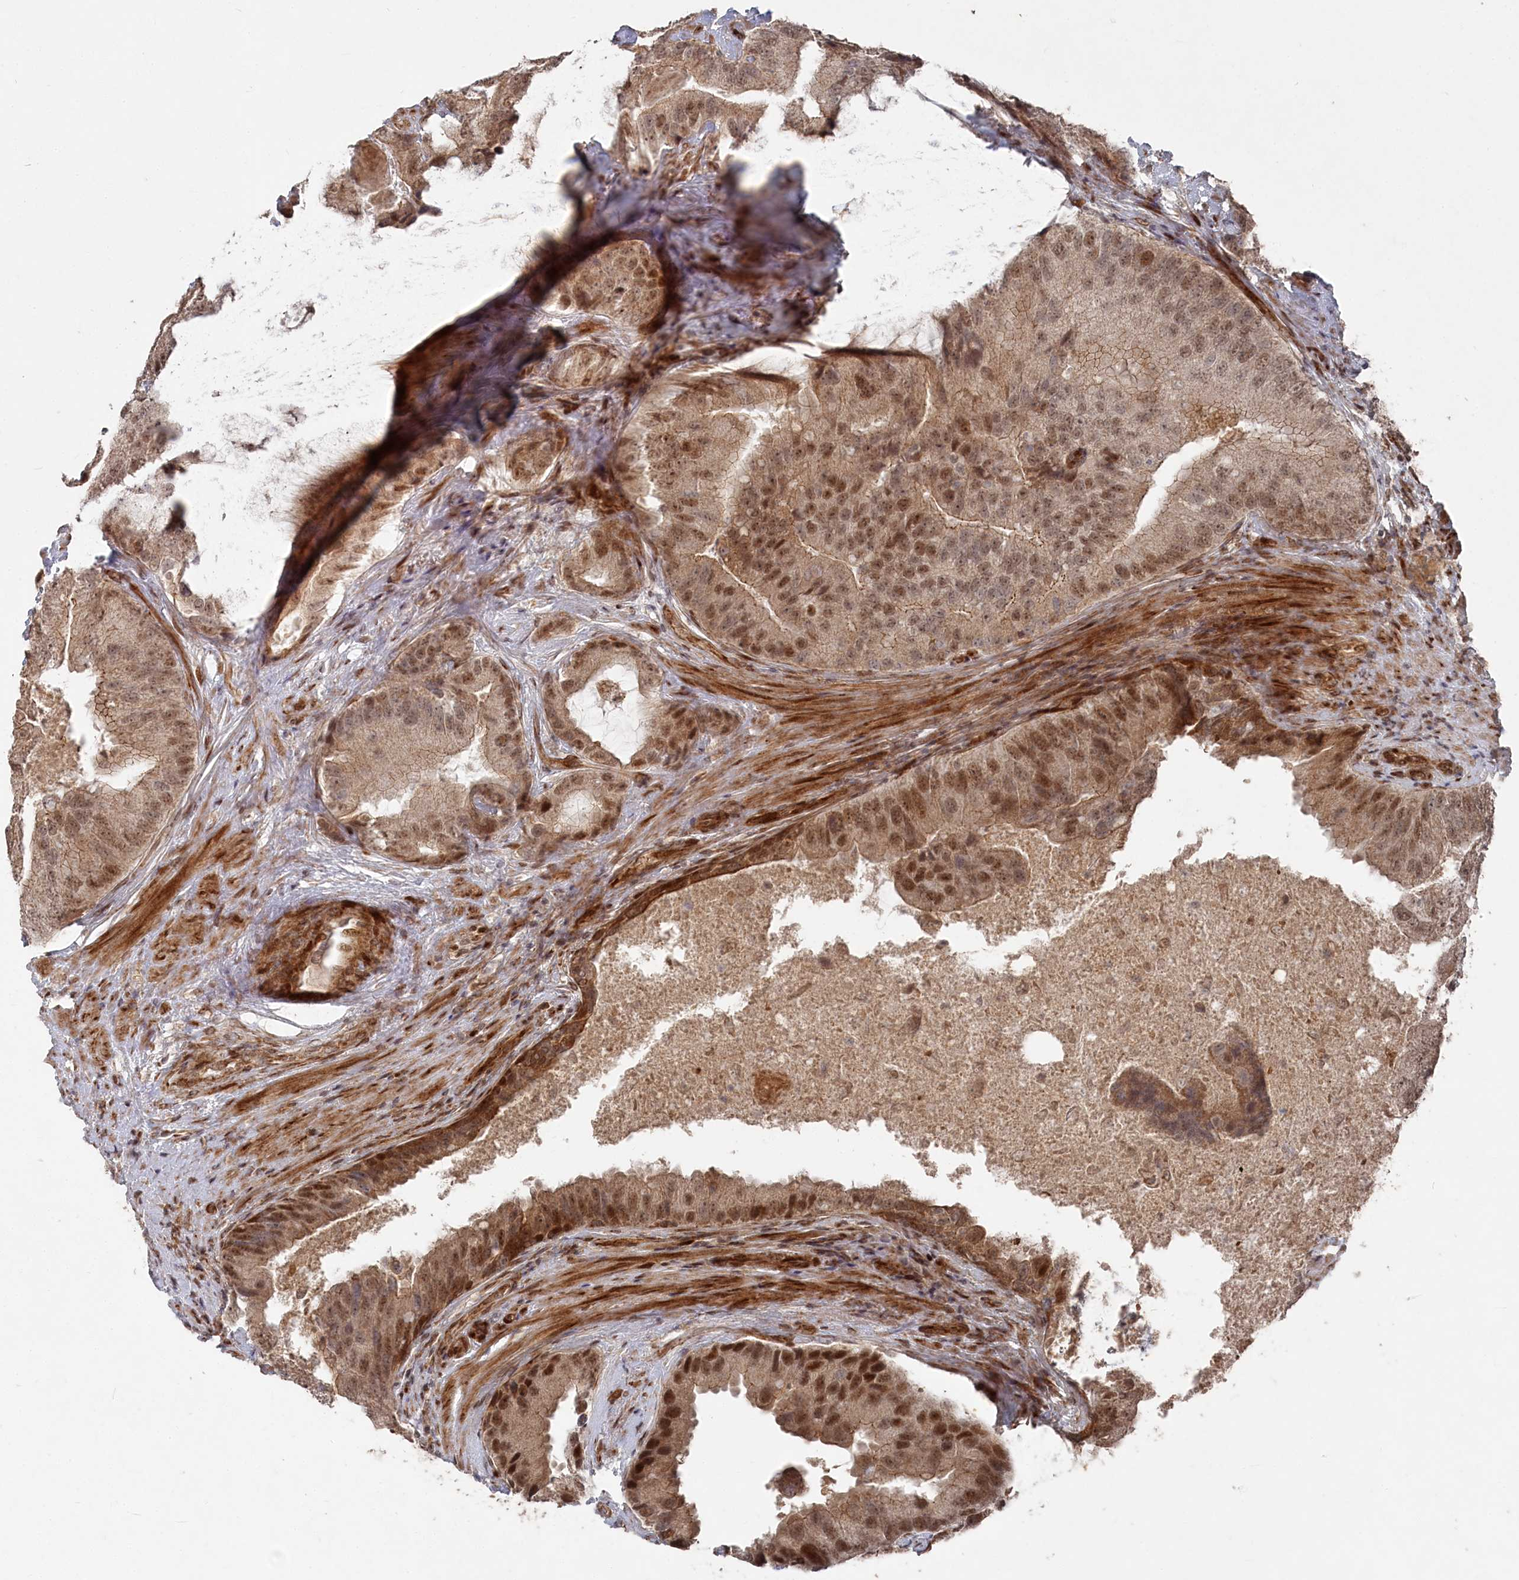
{"staining": {"intensity": "moderate", "quantity": ">75%", "location": "cytoplasmic/membranous,nuclear"}, "tissue": "prostate cancer", "cell_type": "Tumor cells", "image_type": "cancer", "snomed": [{"axis": "morphology", "description": "Adenocarcinoma, High grade"}, {"axis": "topography", "description": "Prostate"}], "caption": "Human prostate high-grade adenocarcinoma stained with a protein marker shows moderate staining in tumor cells.", "gene": "POLR3A", "patient": {"sex": "male", "age": 70}}